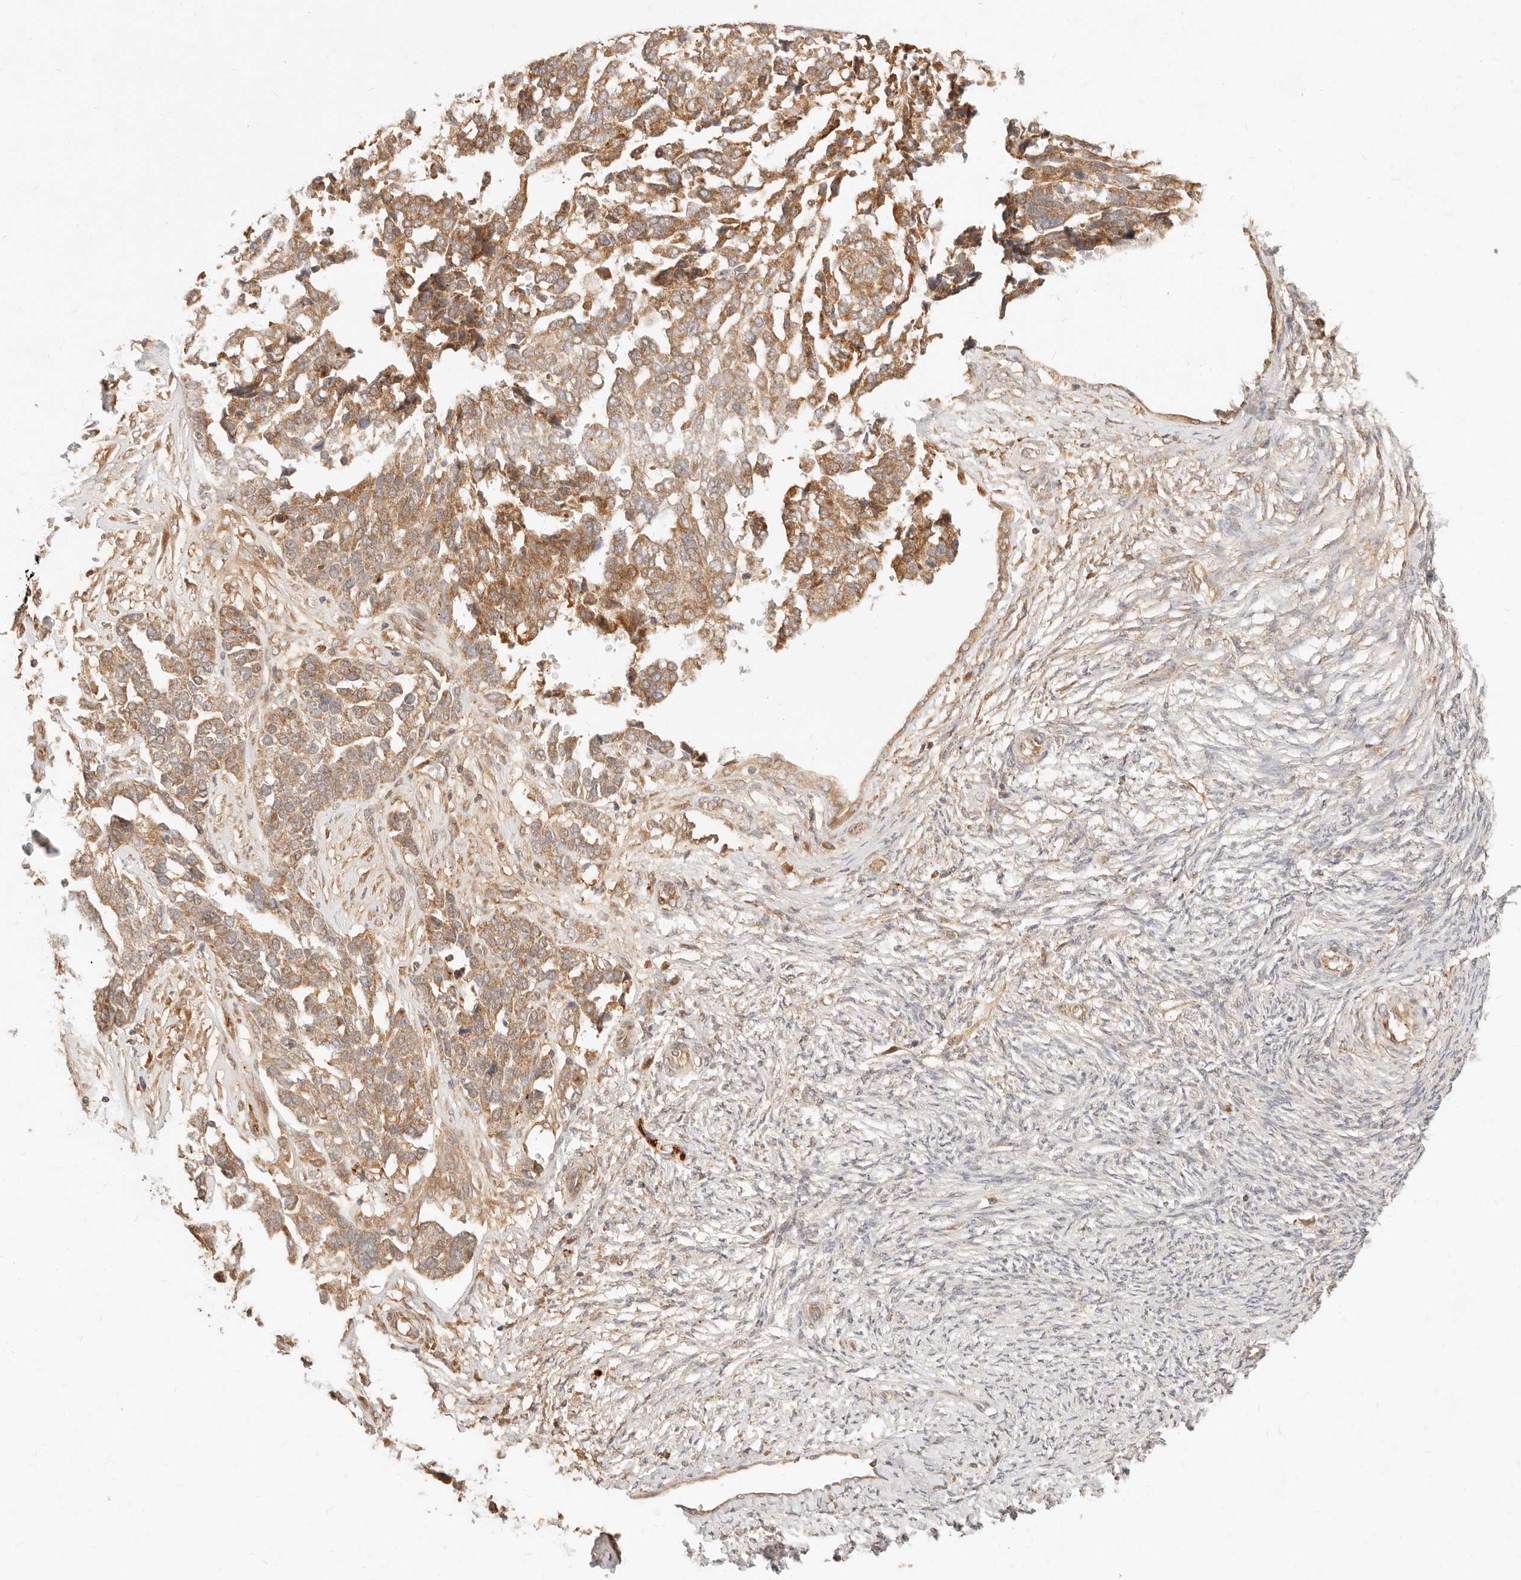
{"staining": {"intensity": "moderate", "quantity": ">75%", "location": "cytoplasmic/membranous"}, "tissue": "ovarian cancer", "cell_type": "Tumor cells", "image_type": "cancer", "snomed": [{"axis": "morphology", "description": "Cystadenocarcinoma, serous, NOS"}, {"axis": "topography", "description": "Ovary"}], "caption": "Protein analysis of serous cystadenocarcinoma (ovarian) tissue displays moderate cytoplasmic/membranous positivity in about >75% of tumor cells.", "gene": "UBXN10", "patient": {"sex": "female", "age": 44}}